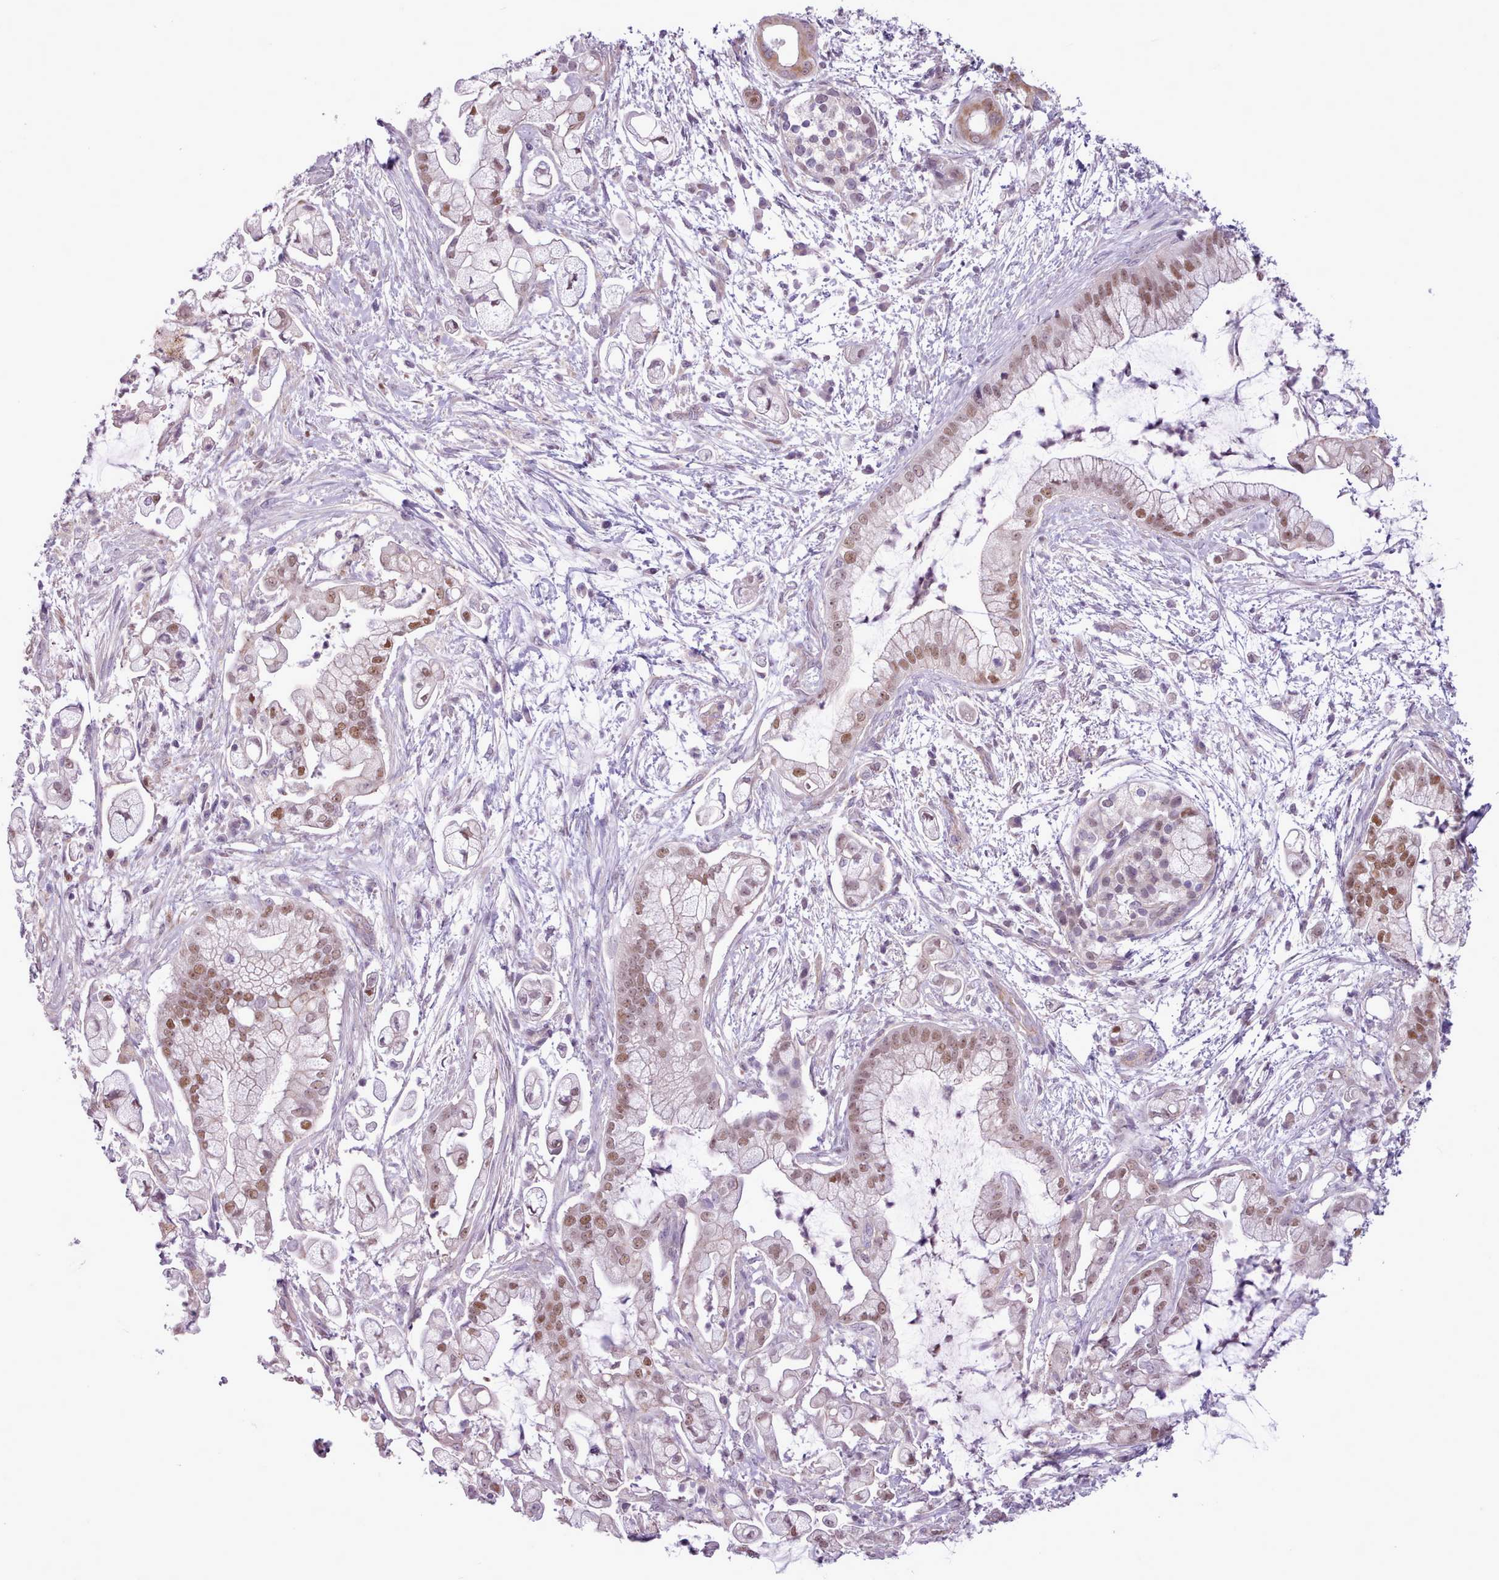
{"staining": {"intensity": "moderate", "quantity": ">75%", "location": "nuclear"}, "tissue": "pancreatic cancer", "cell_type": "Tumor cells", "image_type": "cancer", "snomed": [{"axis": "morphology", "description": "Adenocarcinoma, NOS"}, {"axis": "topography", "description": "Pancreas"}], "caption": "Protein expression analysis of human pancreatic cancer reveals moderate nuclear positivity in about >75% of tumor cells.", "gene": "SLURP1", "patient": {"sex": "female", "age": 69}}